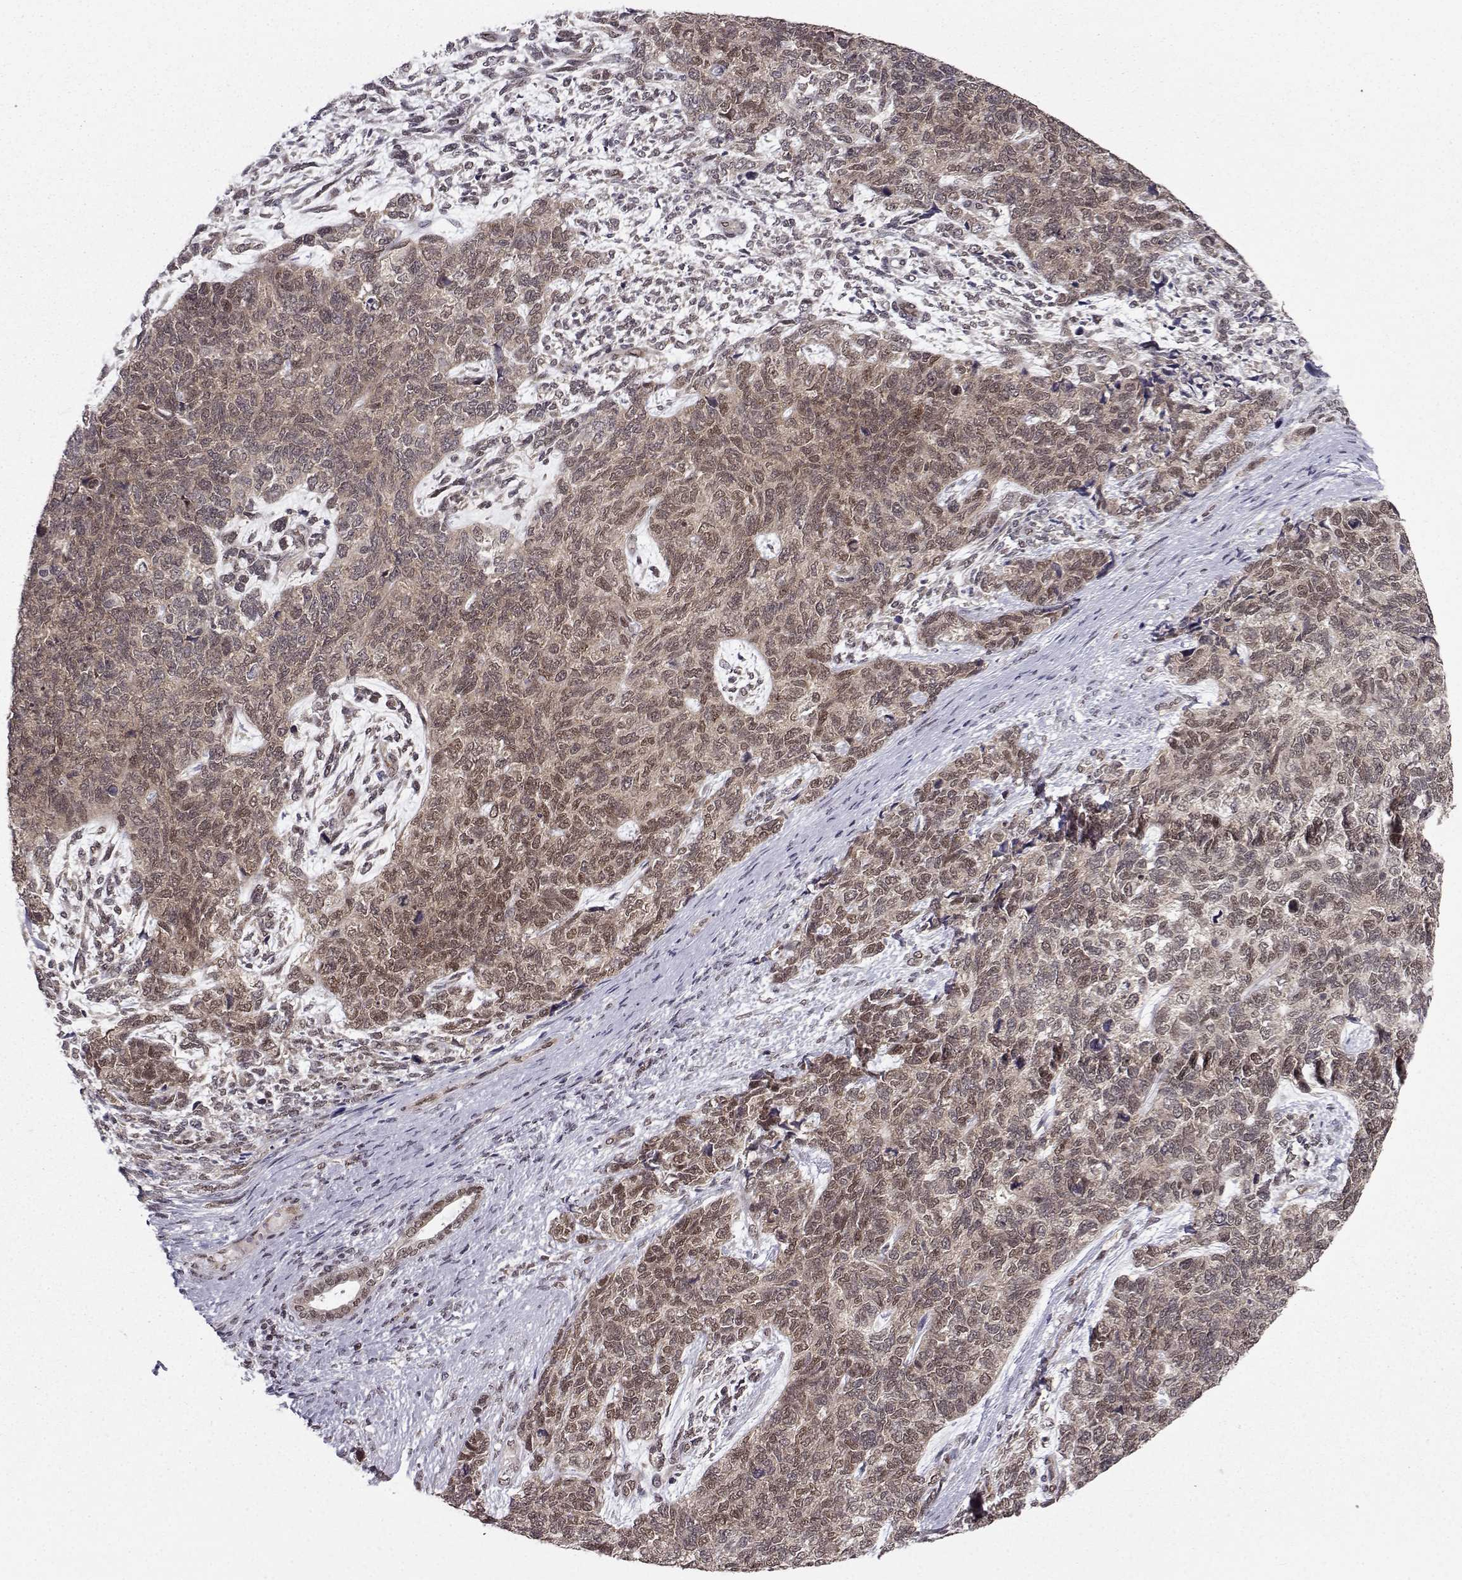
{"staining": {"intensity": "weak", "quantity": ">75%", "location": "cytoplasmic/membranous"}, "tissue": "cervical cancer", "cell_type": "Tumor cells", "image_type": "cancer", "snomed": [{"axis": "morphology", "description": "Squamous cell carcinoma, NOS"}, {"axis": "topography", "description": "Cervix"}], "caption": "Approximately >75% of tumor cells in human squamous cell carcinoma (cervical) exhibit weak cytoplasmic/membranous protein staining as visualized by brown immunohistochemical staining.", "gene": "PKN2", "patient": {"sex": "female", "age": 63}}